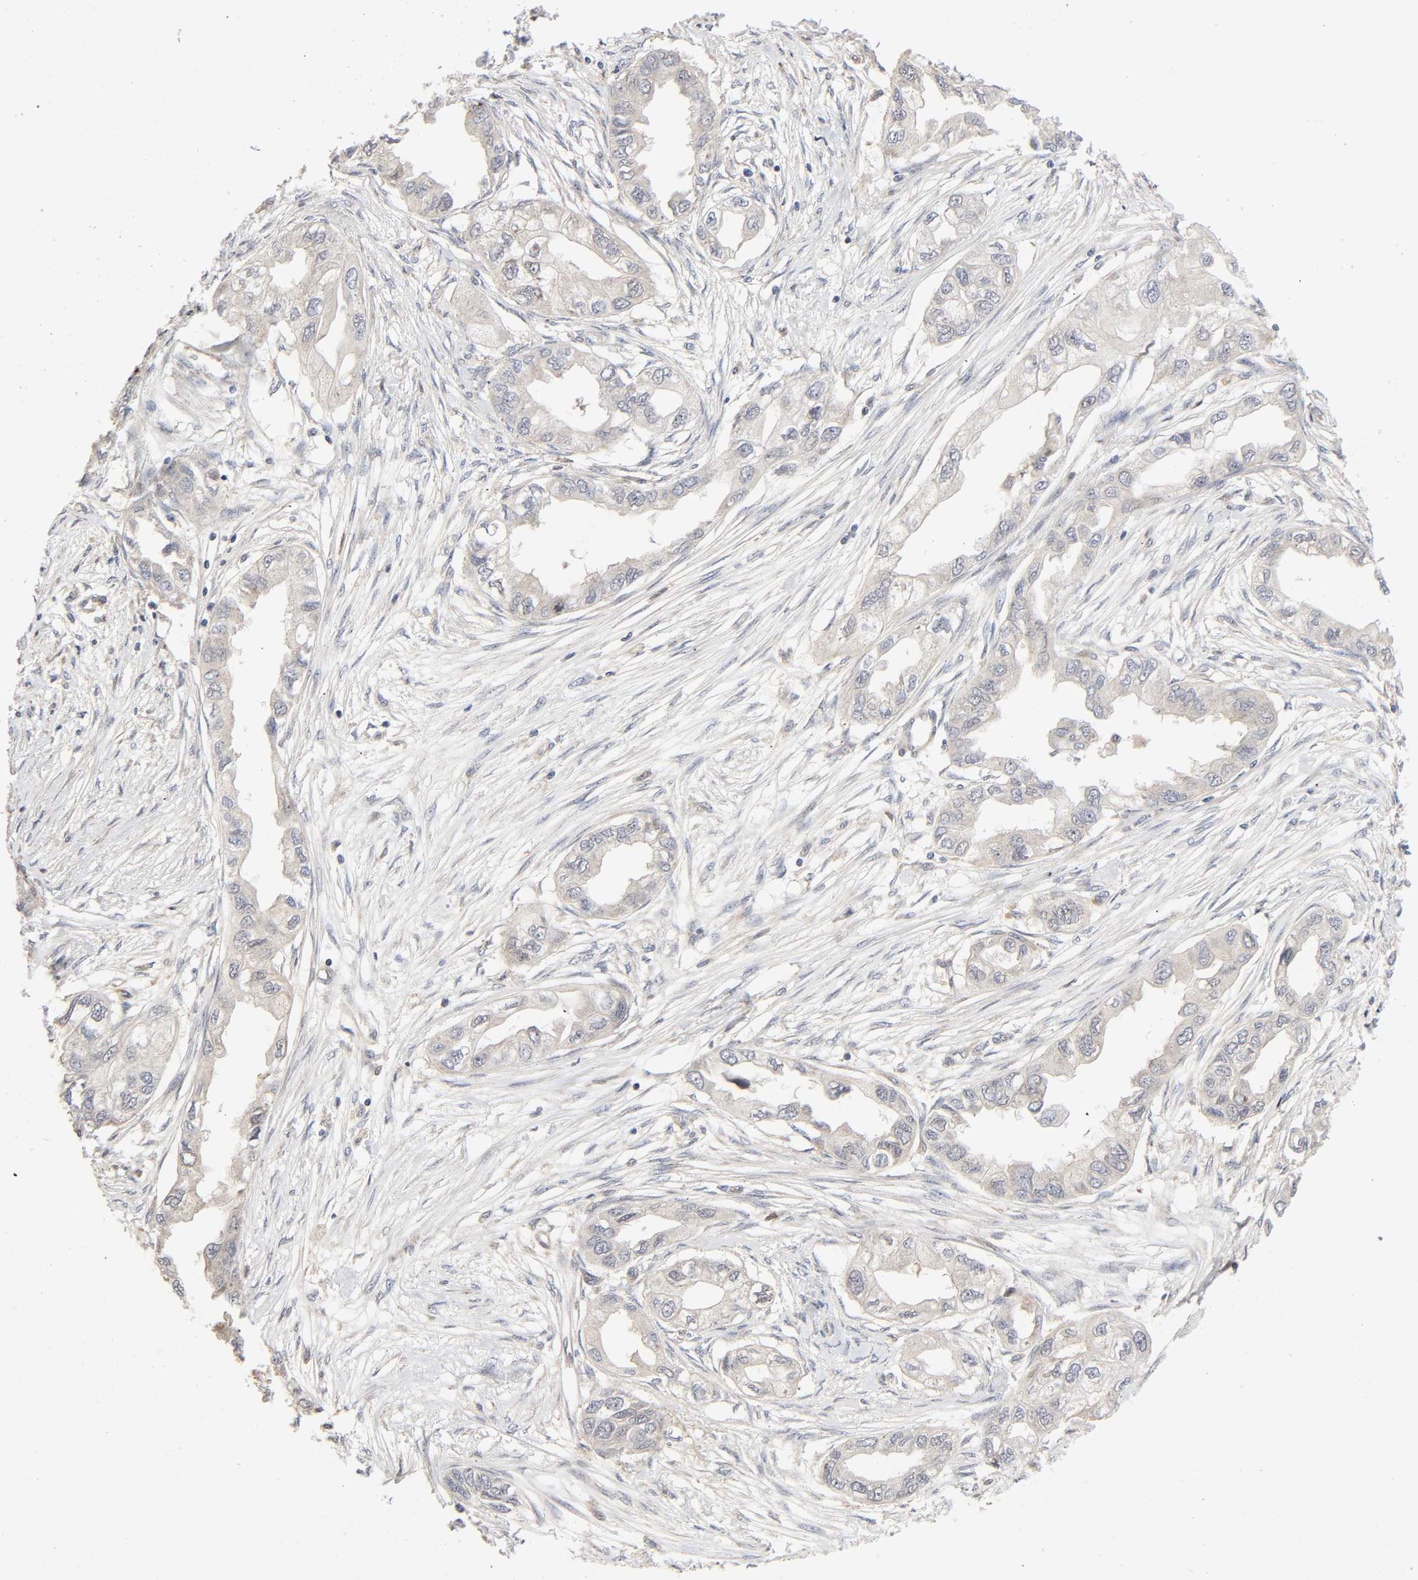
{"staining": {"intensity": "weak", "quantity": "25%-75%", "location": "cytoplasmic/membranous"}, "tissue": "endometrial cancer", "cell_type": "Tumor cells", "image_type": "cancer", "snomed": [{"axis": "morphology", "description": "Adenocarcinoma, NOS"}, {"axis": "topography", "description": "Endometrium"}], "caption": "IHC micrograph of neoplastic tissue: human endometrial cancer stained using immunohistochemistry reveals low levels of weak protein expression localized specifically in the cytoplasmic/membranous of tumor cells, appearing as a cytoplasmic/membranous brown color.", "gene": "CASP9", "patient": {"sex": "female", "age": 67}}